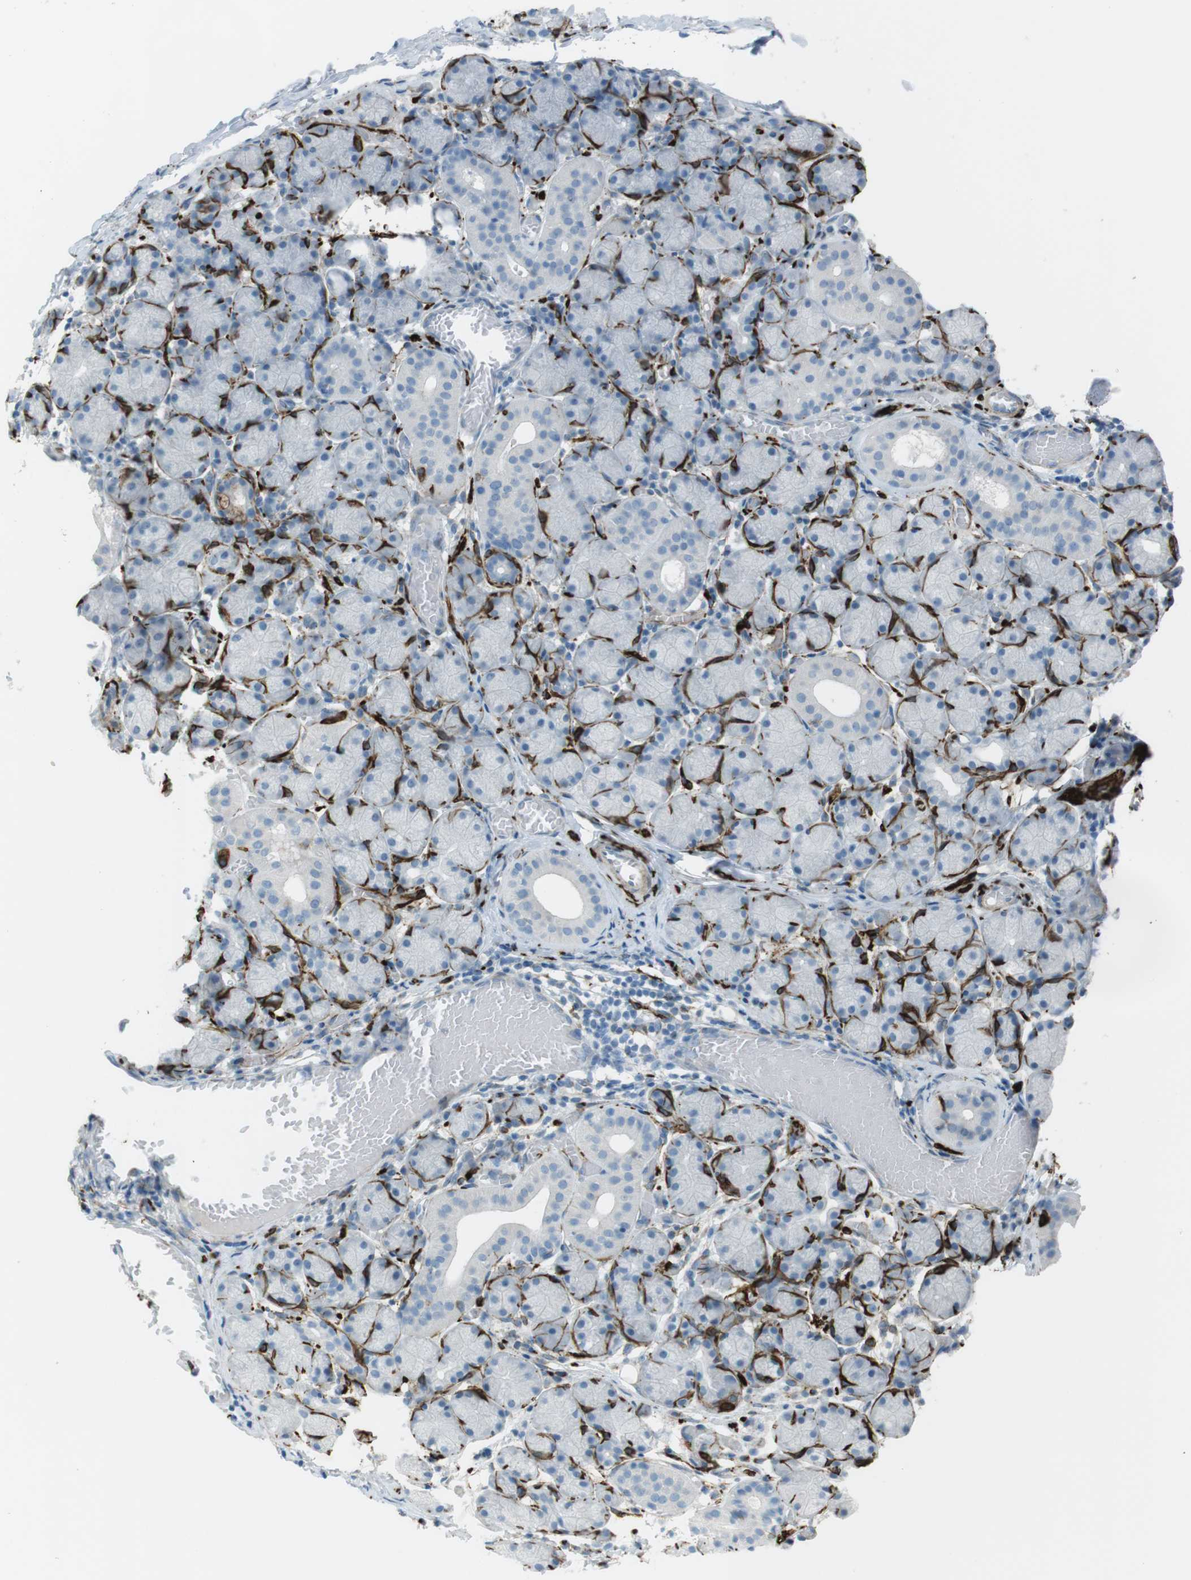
{"staining": {"intensity": "negative", "quantity": "none", "location": "none"}, "tissue": "salivary gland", "cell_type": "Glandular cells", "image_type": "normal", "snomed": [{"axis": "morphology", "description": "Normal tissue, NOS"}, {"axis": "topography", "description": "Salivary gland"}], "caption": "Salivary gland stained for a protein using IHC displays no positivity glandular cells.", "gene": "TUBB2A", "patient": {"sex": "female", "age": 24}}